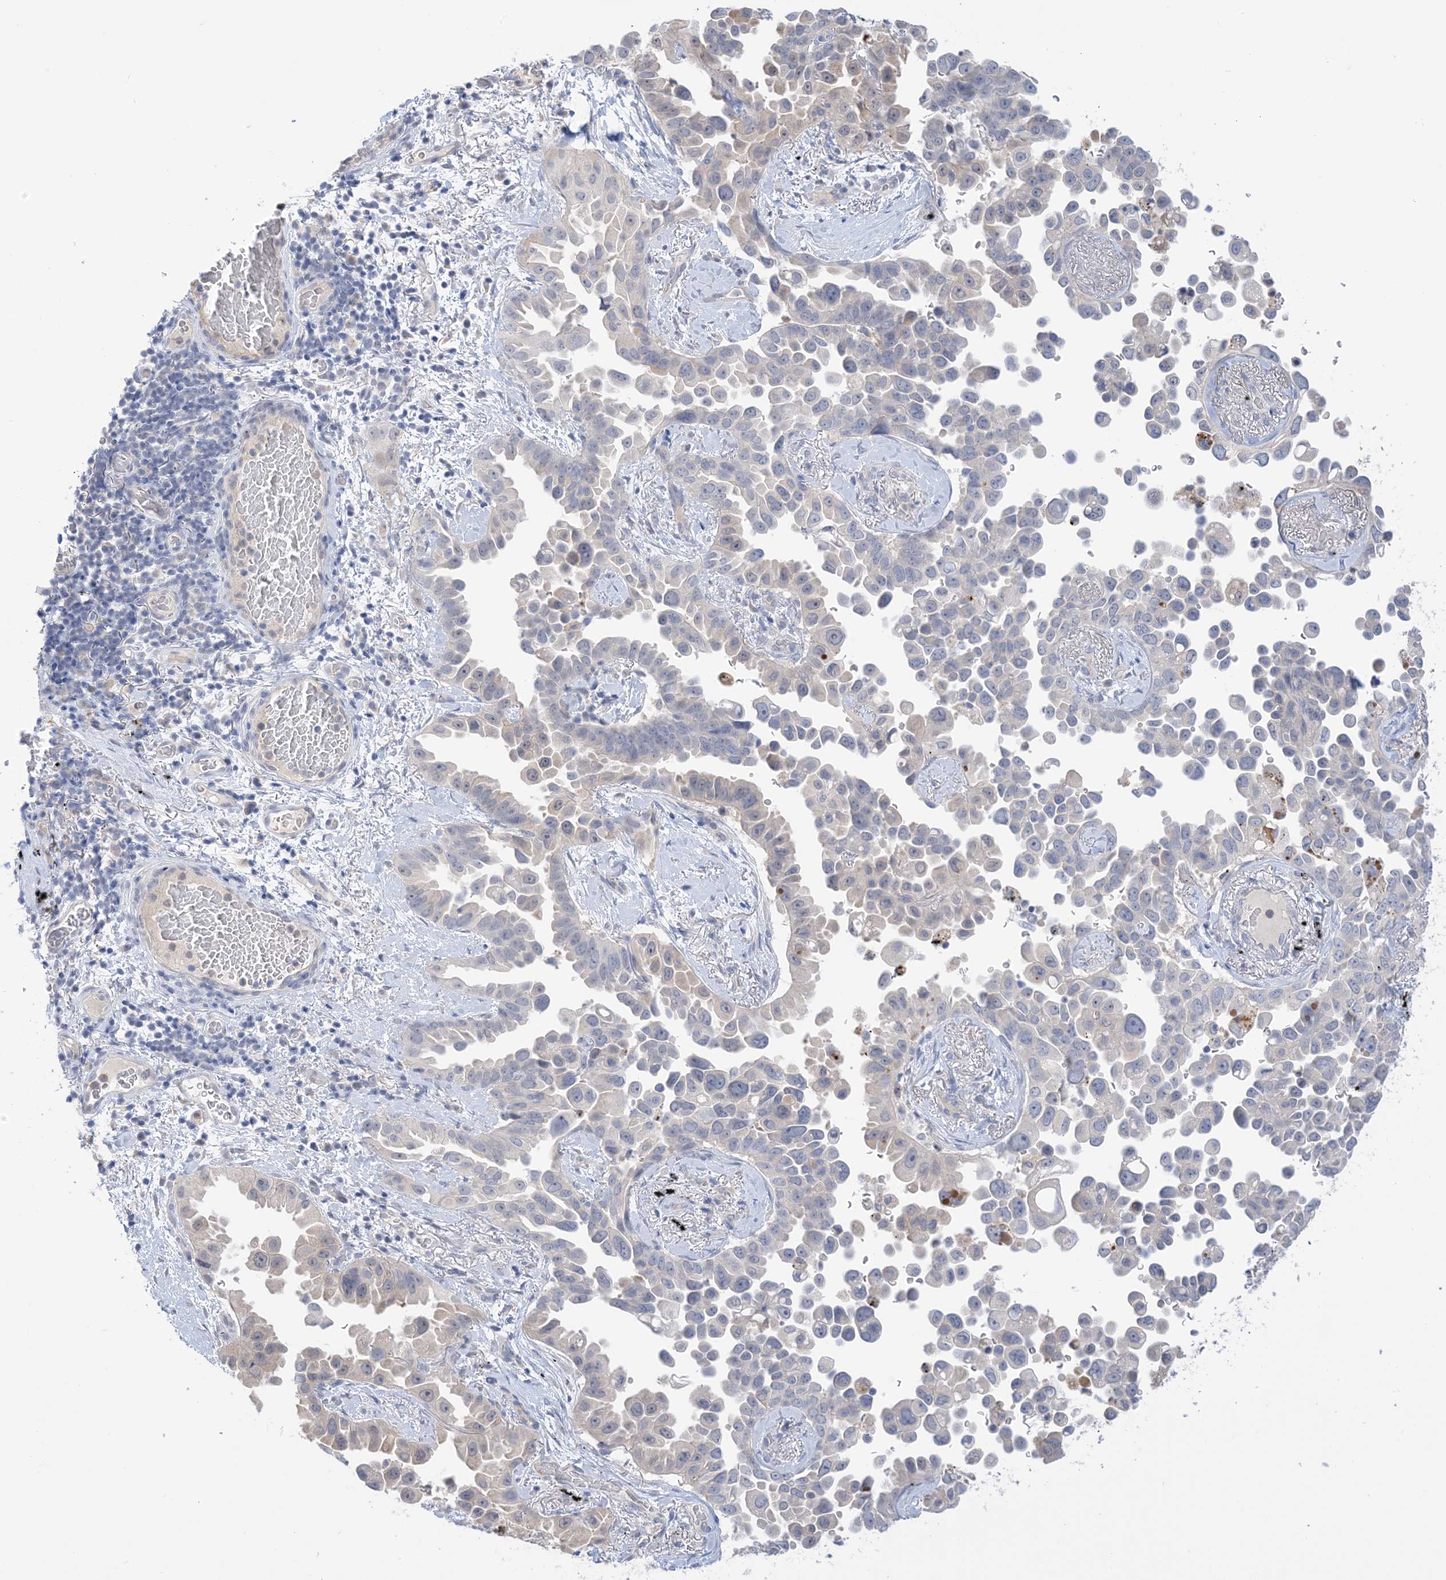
{"staining": {"intensity": "negative", "quantity": "none", "location": "none"}, "tissue": "lung cancer", "cell_type": "Tumor cells", "image_type": "cancer", "snomed": [{"axis": "morphology", "description": "Adenocarcinoma, NOS"}, {"axis": "topography", "description": "Lung"}], "caption": "Protein analysis of adenocarcinoma (lung) demonstrates no significant expression in tumor cells.", "gene": "TTYH1", "patient": {"sex": "female", "age": 67}}